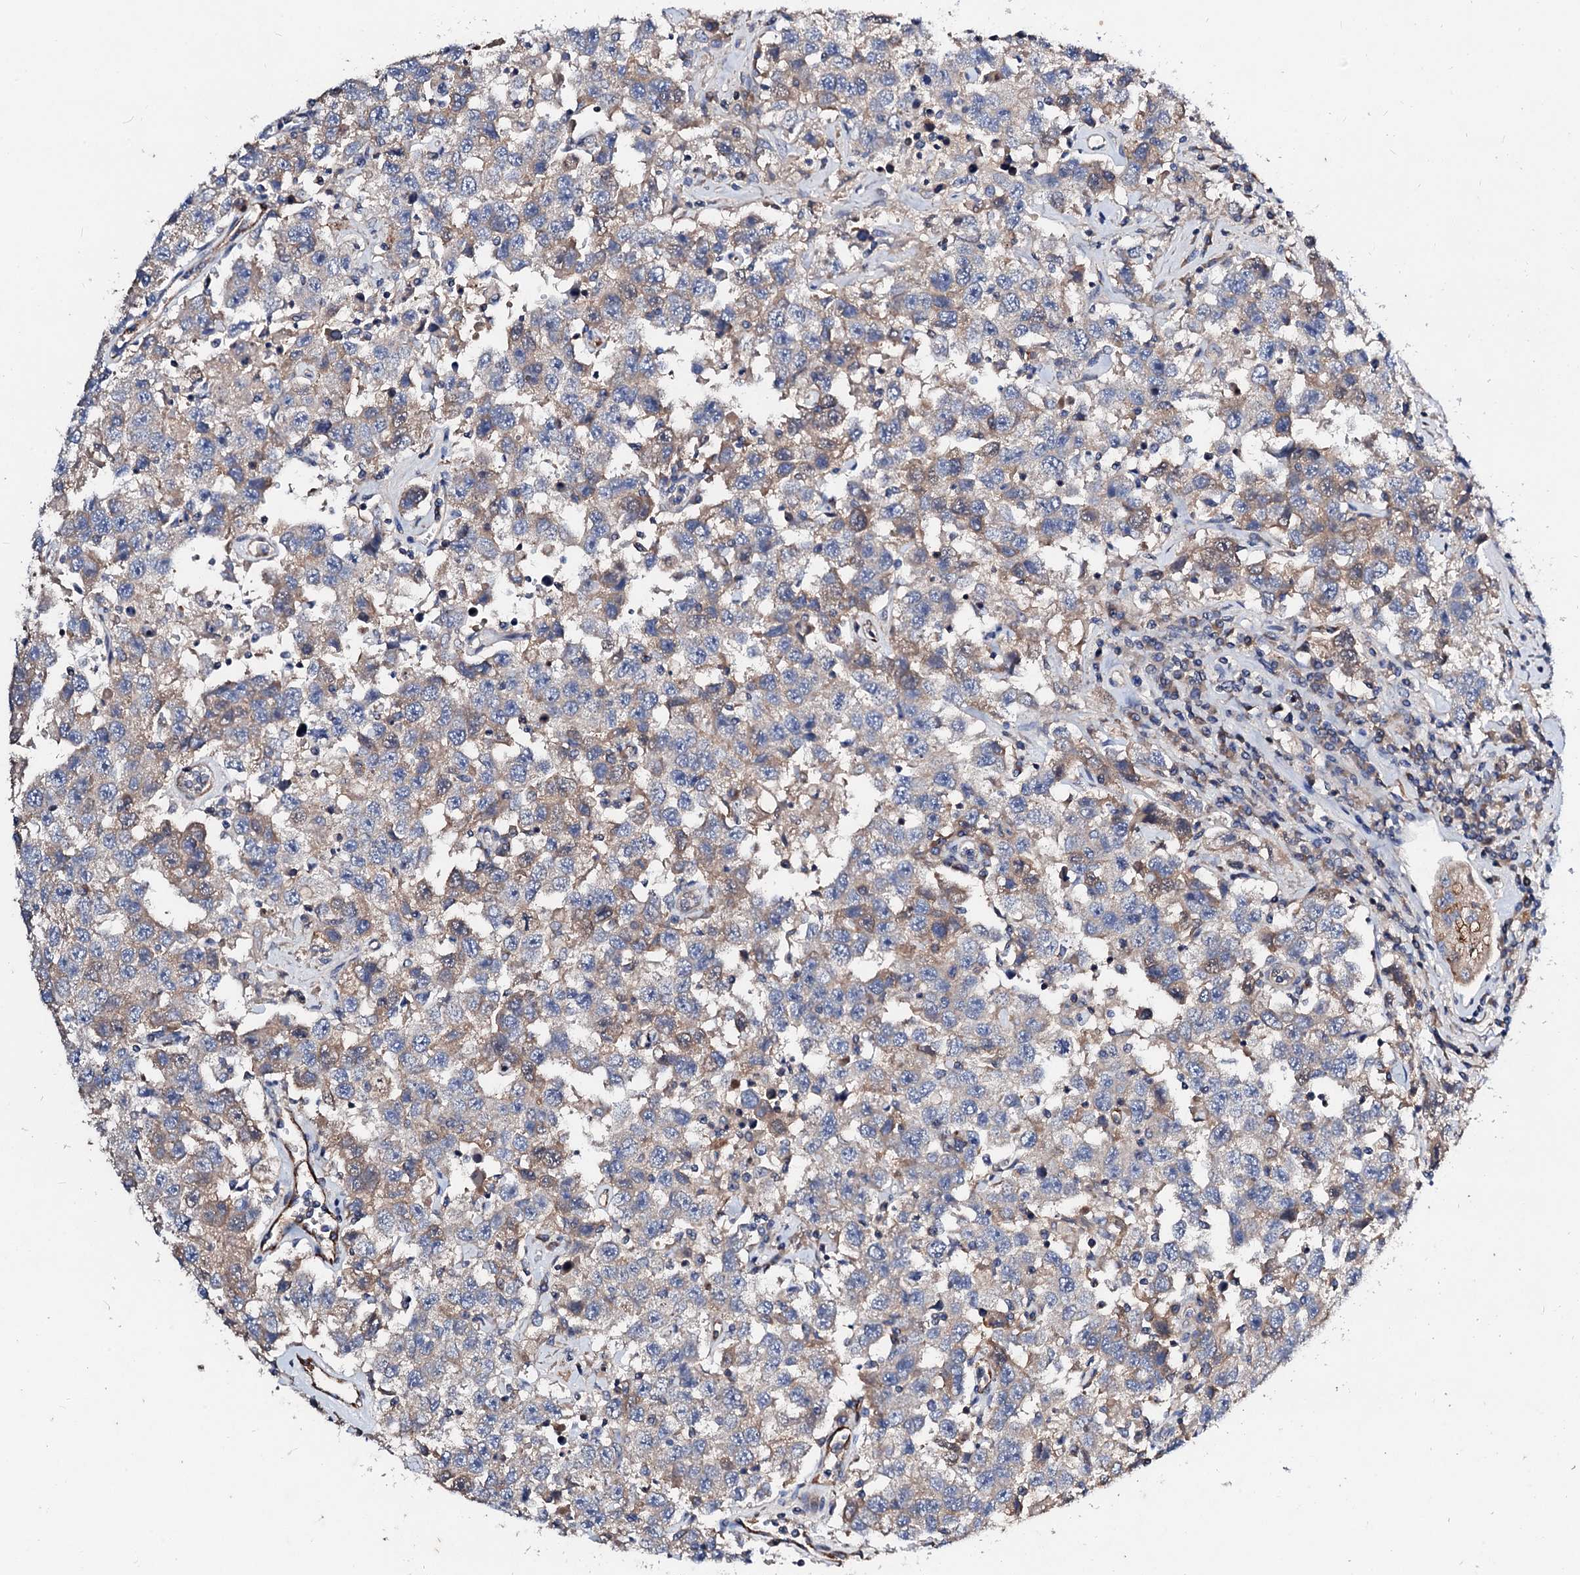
{"staining": {"intensity": "weak", "quantity": "<25%", "location": "cytoplasmic/membranous"}, "tissue": "testis cancer", "cell_type": "Tumor cells", "image_type": "cancer", "snomed": [{"axis": "morphology", "description": "Seminoma, NOS"}, {"axis": "topography", "description": "Testis"}], "caption": "Immunohistochemistry image of testis cancer stained for a protein (brown), which exhibits no positivity in tumor cells.", "gene": "FIBIN", "patient": {"sex": "male", "age": 41}}